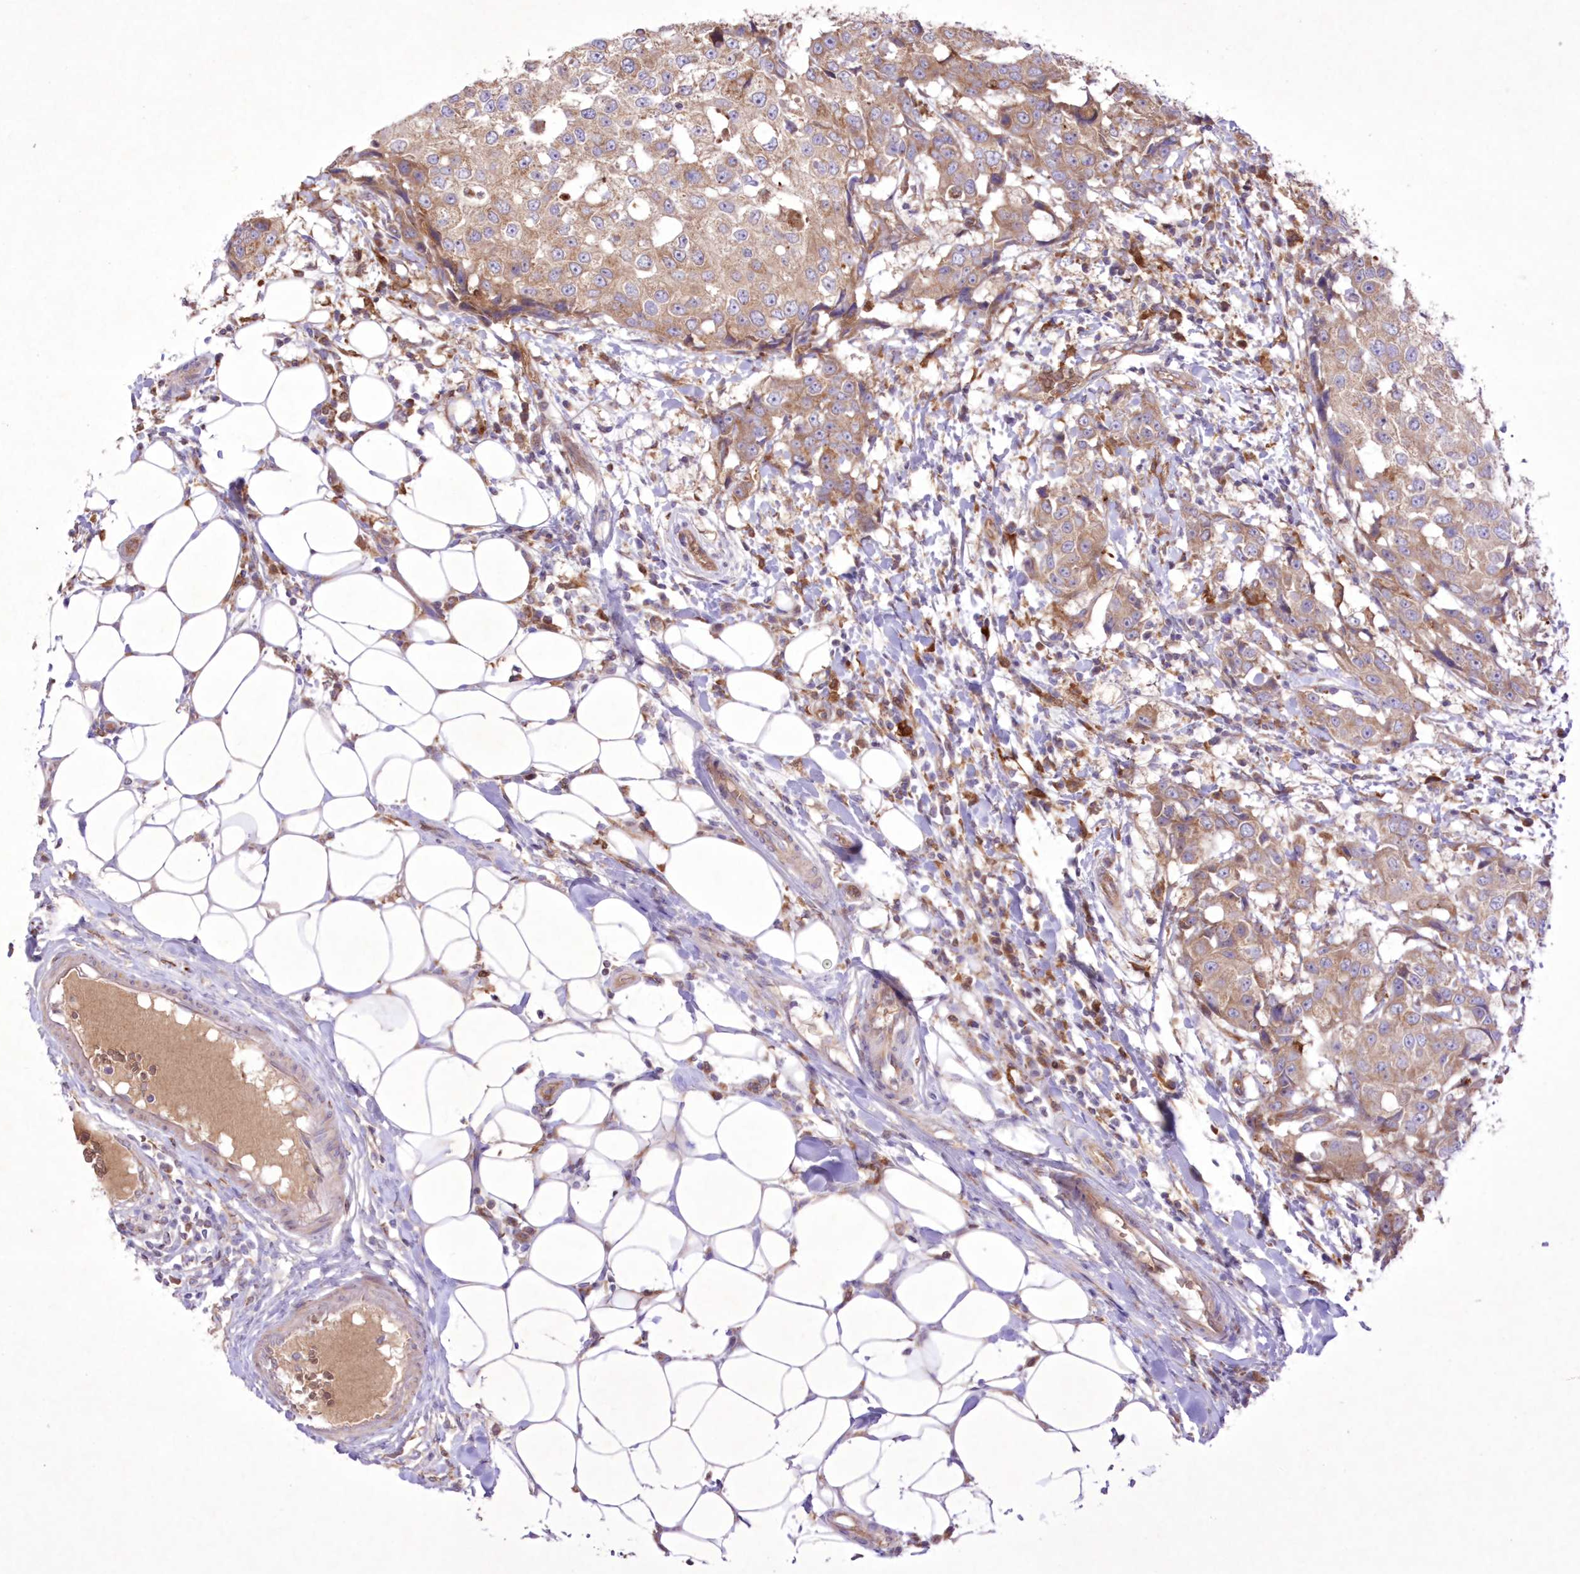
{"staining": {"intensity": "weak", "quantity": ">75%", "location": "cytoplasmic/membranous"}, "tissue": "breast cancer", "cell_type": "Tumor cells", "image_type": "cancer", "snomed": [{"axis": "morphology", "description": "Duct carcinoma"}, {"axis": "topography", "description": "Breast"}], "caption": "Human invasive ductal carcinoma (breast) stained with a protein marker exhibits weak staining in tumor cells.", "gene": "FCHO2", "patient": {"sex": "female", "age": 27}}